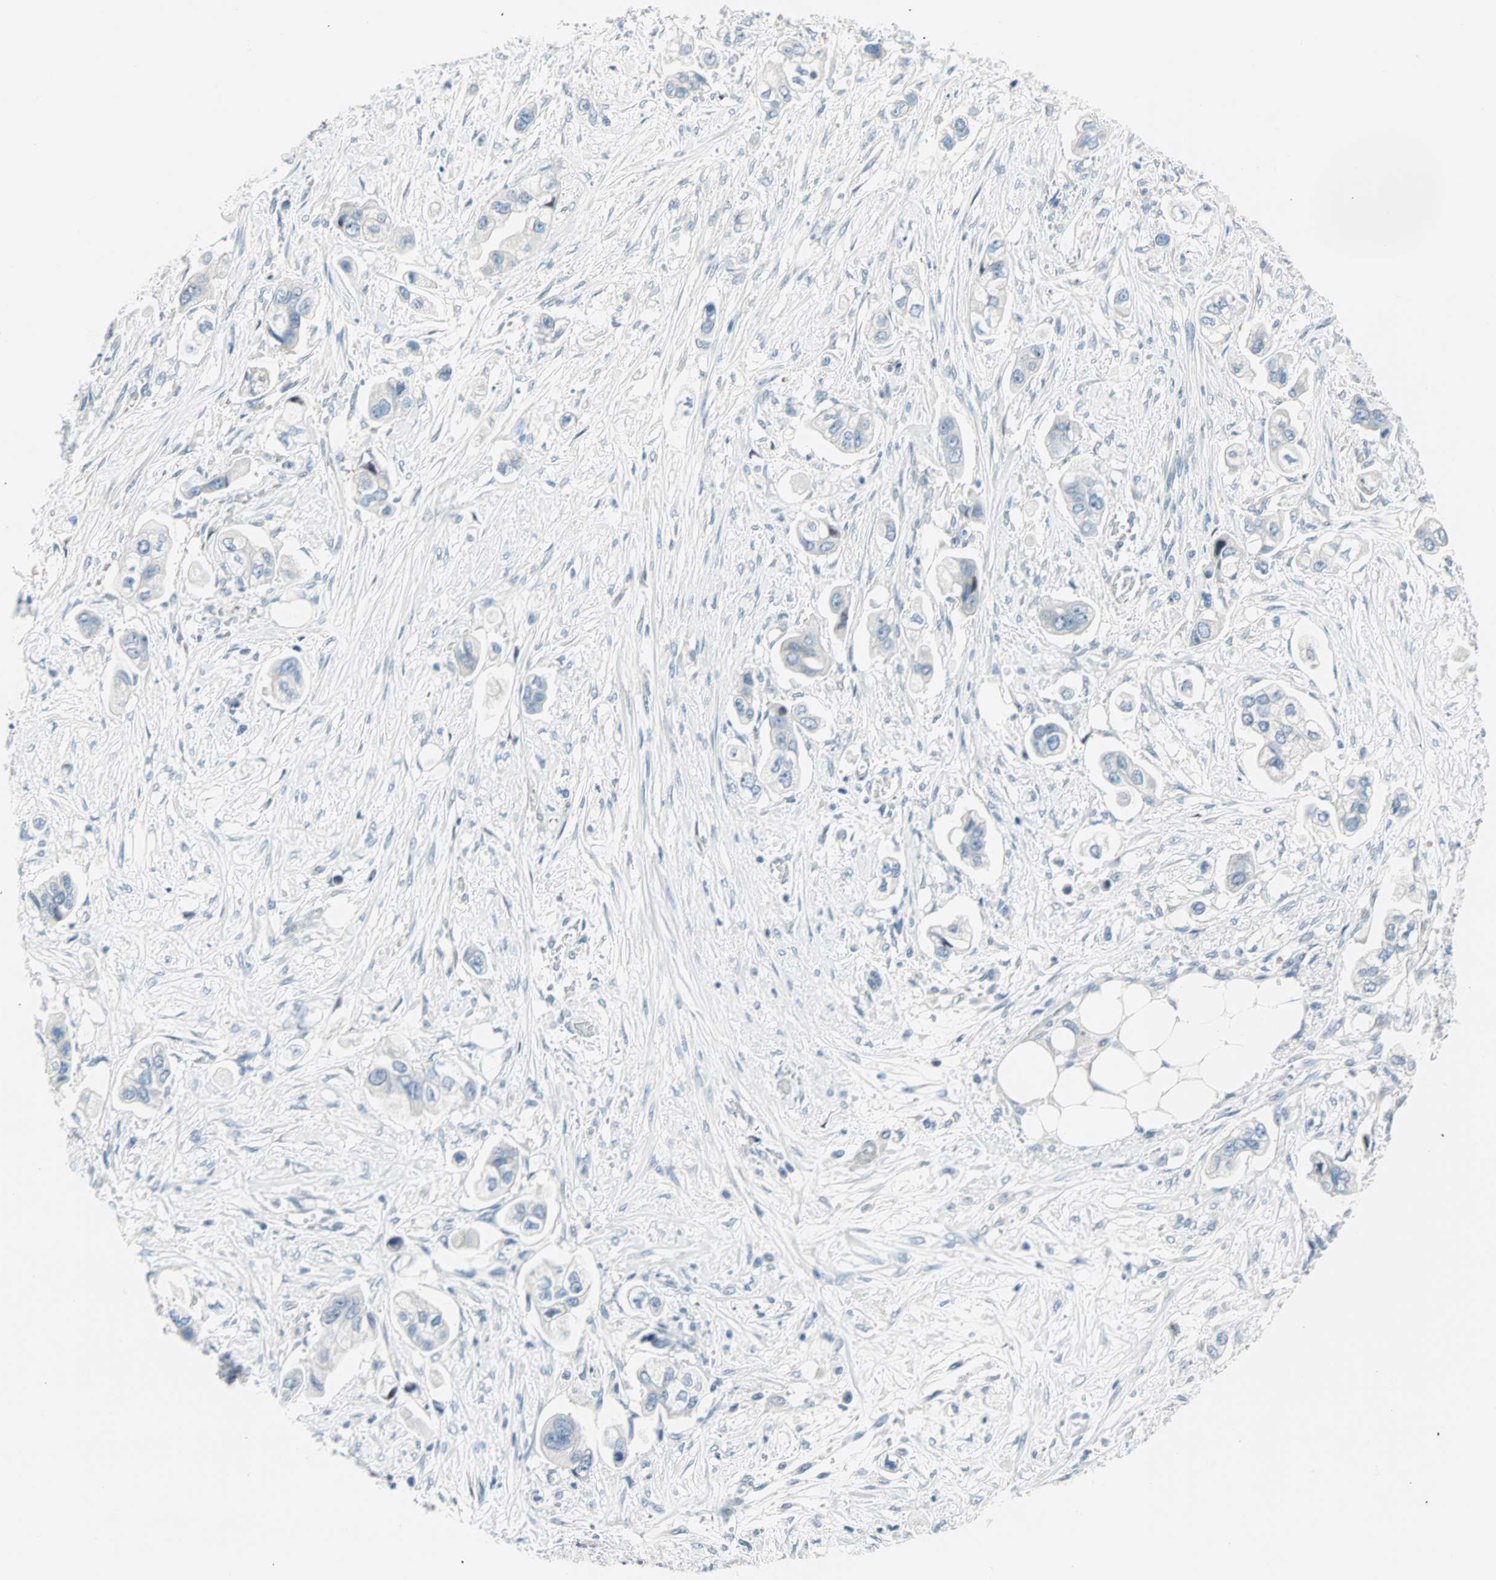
{"staining": {"intensity": "negative", "quantity": "none", "location": "none"}, "tissue": "stomach cancer", "cell_type": "Tumor cells", "image_type": "cancer", "snomed": [{"axis": "morphology", "description": "Adenocarcinoma, NOS"}, {"axis": "topography", "description": "Stomach"}], "caption": "Photomicrograph shows no significant protein positivity in tumor cells of stomach cancer.", "gene": "TMEM163", "patient": {"sex": "male", "age": 62}}